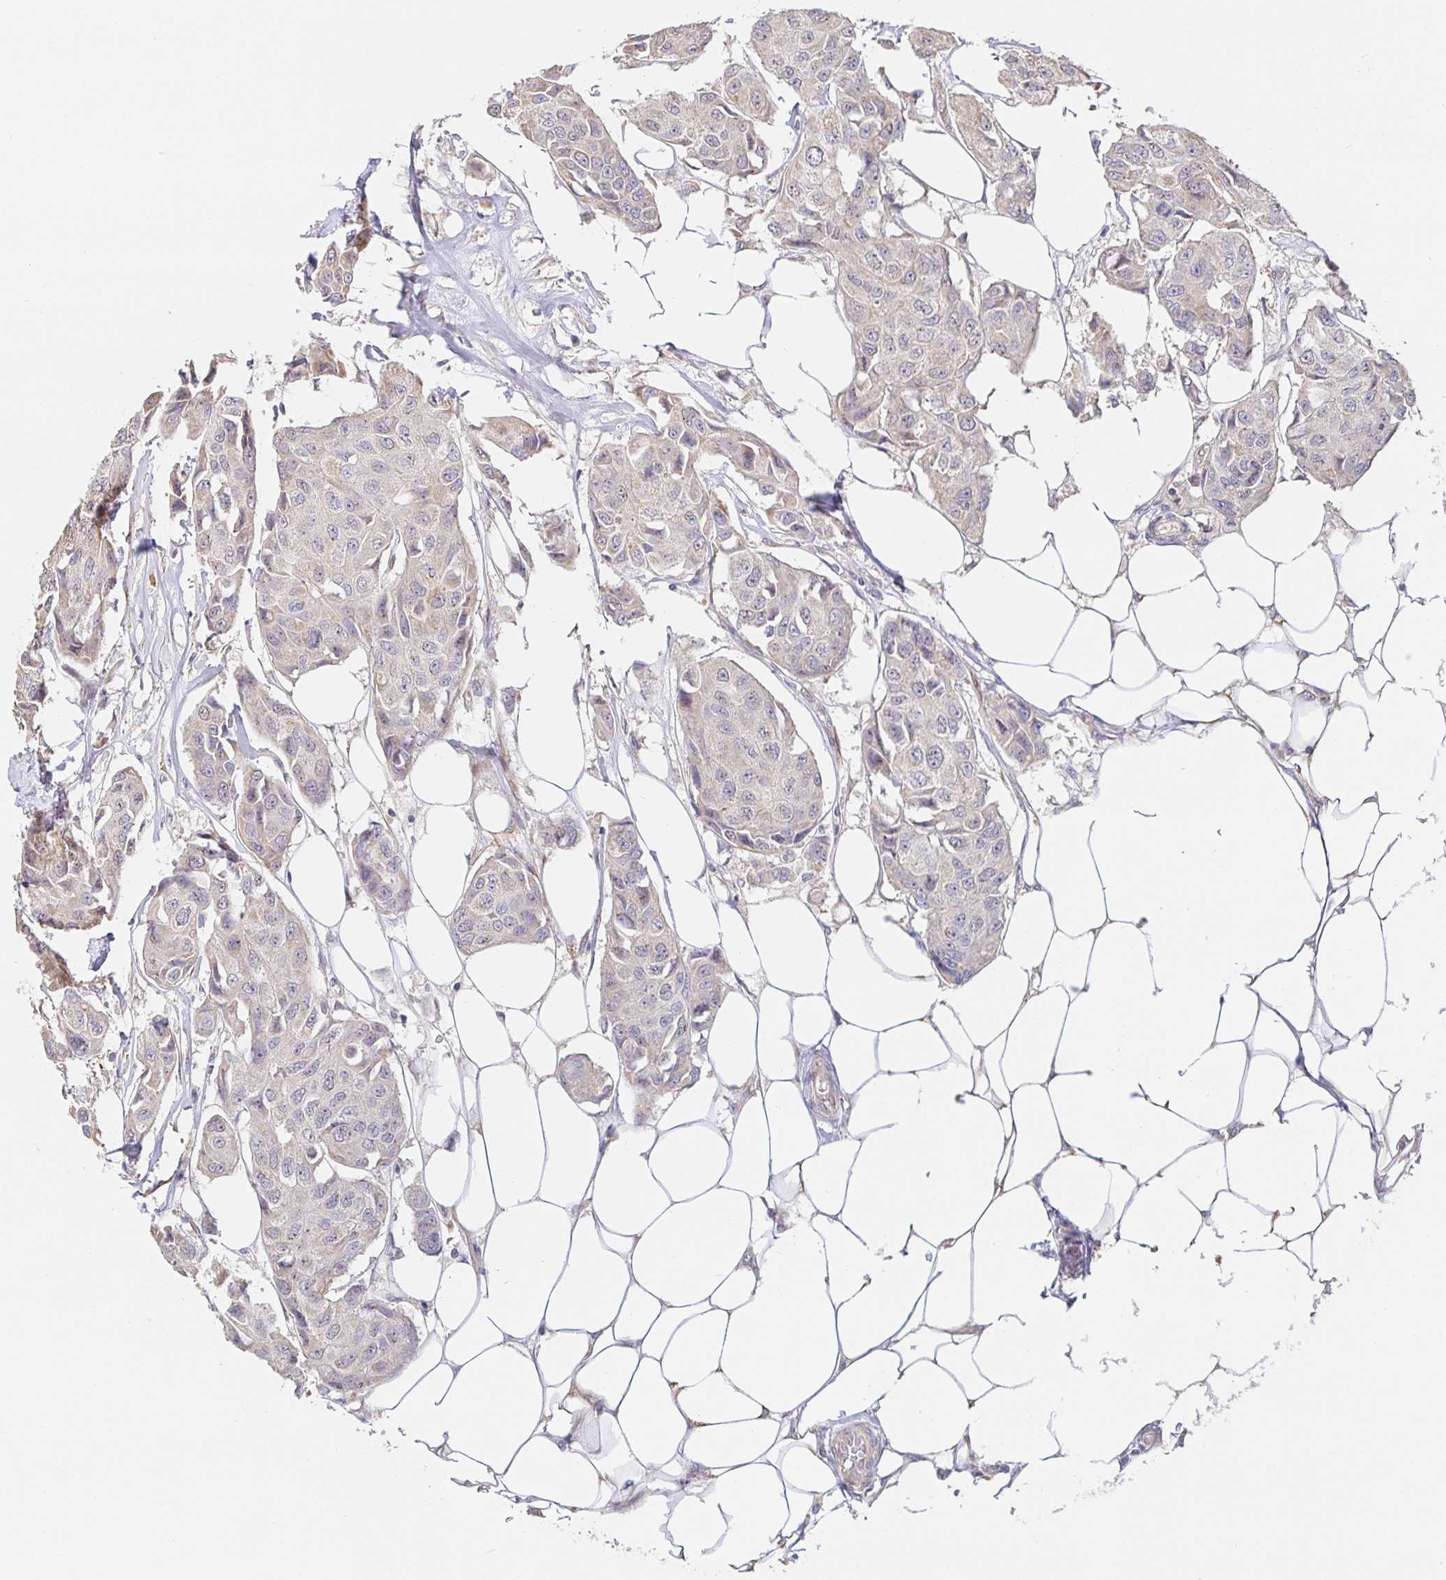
{"staining": {"intensity": "negative", "quantity": "none", "location": "none"}, "tissue": "breast cancer", "cell_type": "Tumor cells", "image_type": "cancer", "snomed": [{"axis": "morphology", "description": "Duct carcinoma"}, {"axis": "topography", "description": "Breast"}, {"axis": "topography", "description": "Lymph node"}], "caption": "High magnification brightfield microscopy of breast cancer stained with DAB (3,3'-diaminobenzidine) (brown) and counterstained with hematoxylin (blue): tumor cells show no significant expression. (DAB (3,3'-diaminobenzidine) IHC visualized using brightfield microscopy, high magnification).", "gene": "ZDHHC11", "patient": {"sex": "female", "age": 80}}